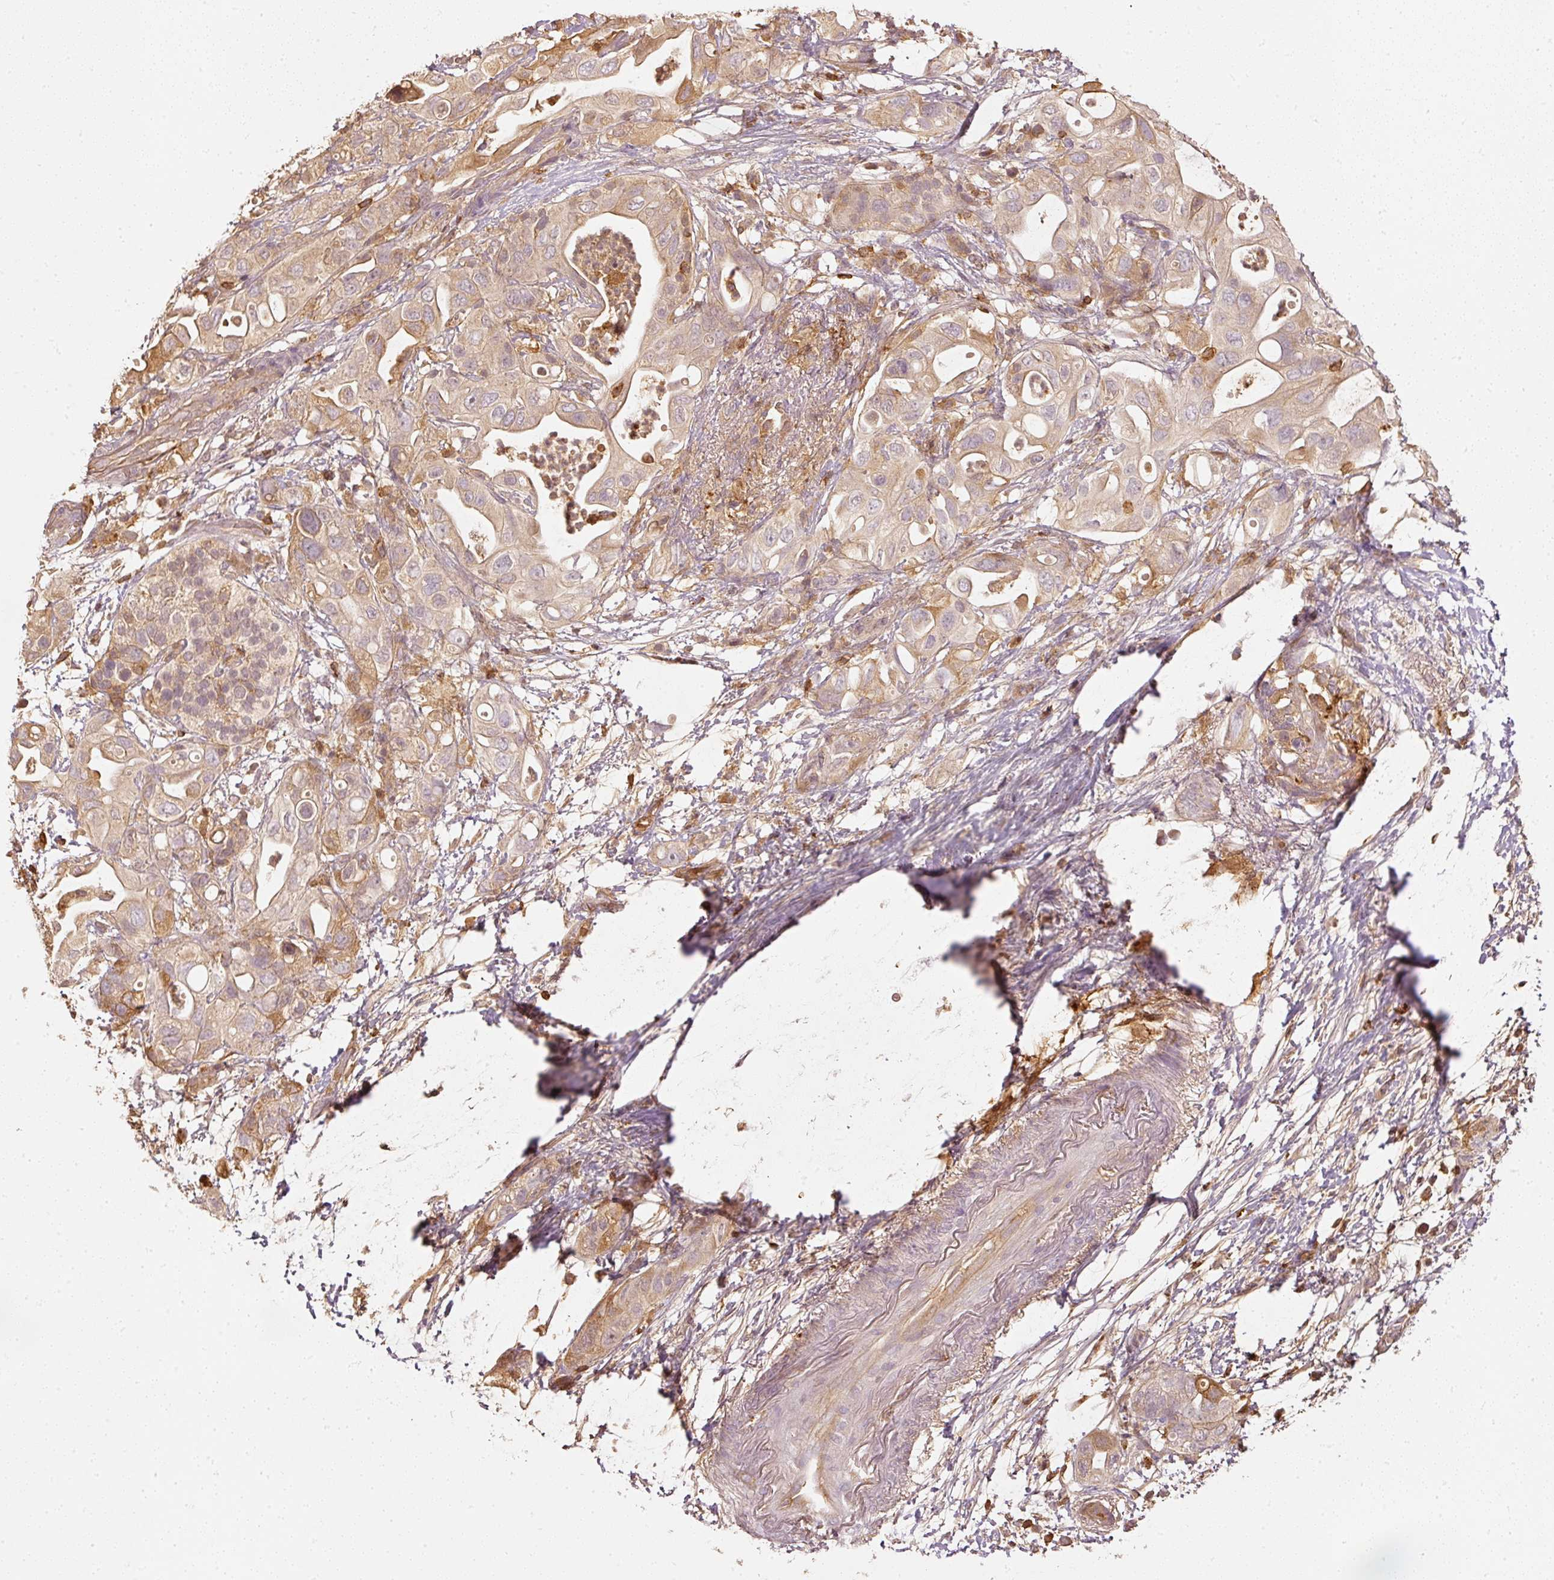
{"staining": {"intensity": "weak", "quantity": "25%-75%", "location": "cytoplasmic/membranous"}, "tissue": "pancreatic cancer", "cell_type": "Tumor cells", "image_type": "cancer", "snomed": [{"axis": "morphology", "description": "Adenocarcinoma, NOS"}, {"axis": "topography", "description": "Pancreas"}], "caption": "Pancreatic adenocarcinoma stained for a protein (brown) shows weak cytoplasmic/membranous positive staining in approximately 25%-75% of tumor cells.", "gene": "EVL", "patient": {"sex": "female", "age": 72}}